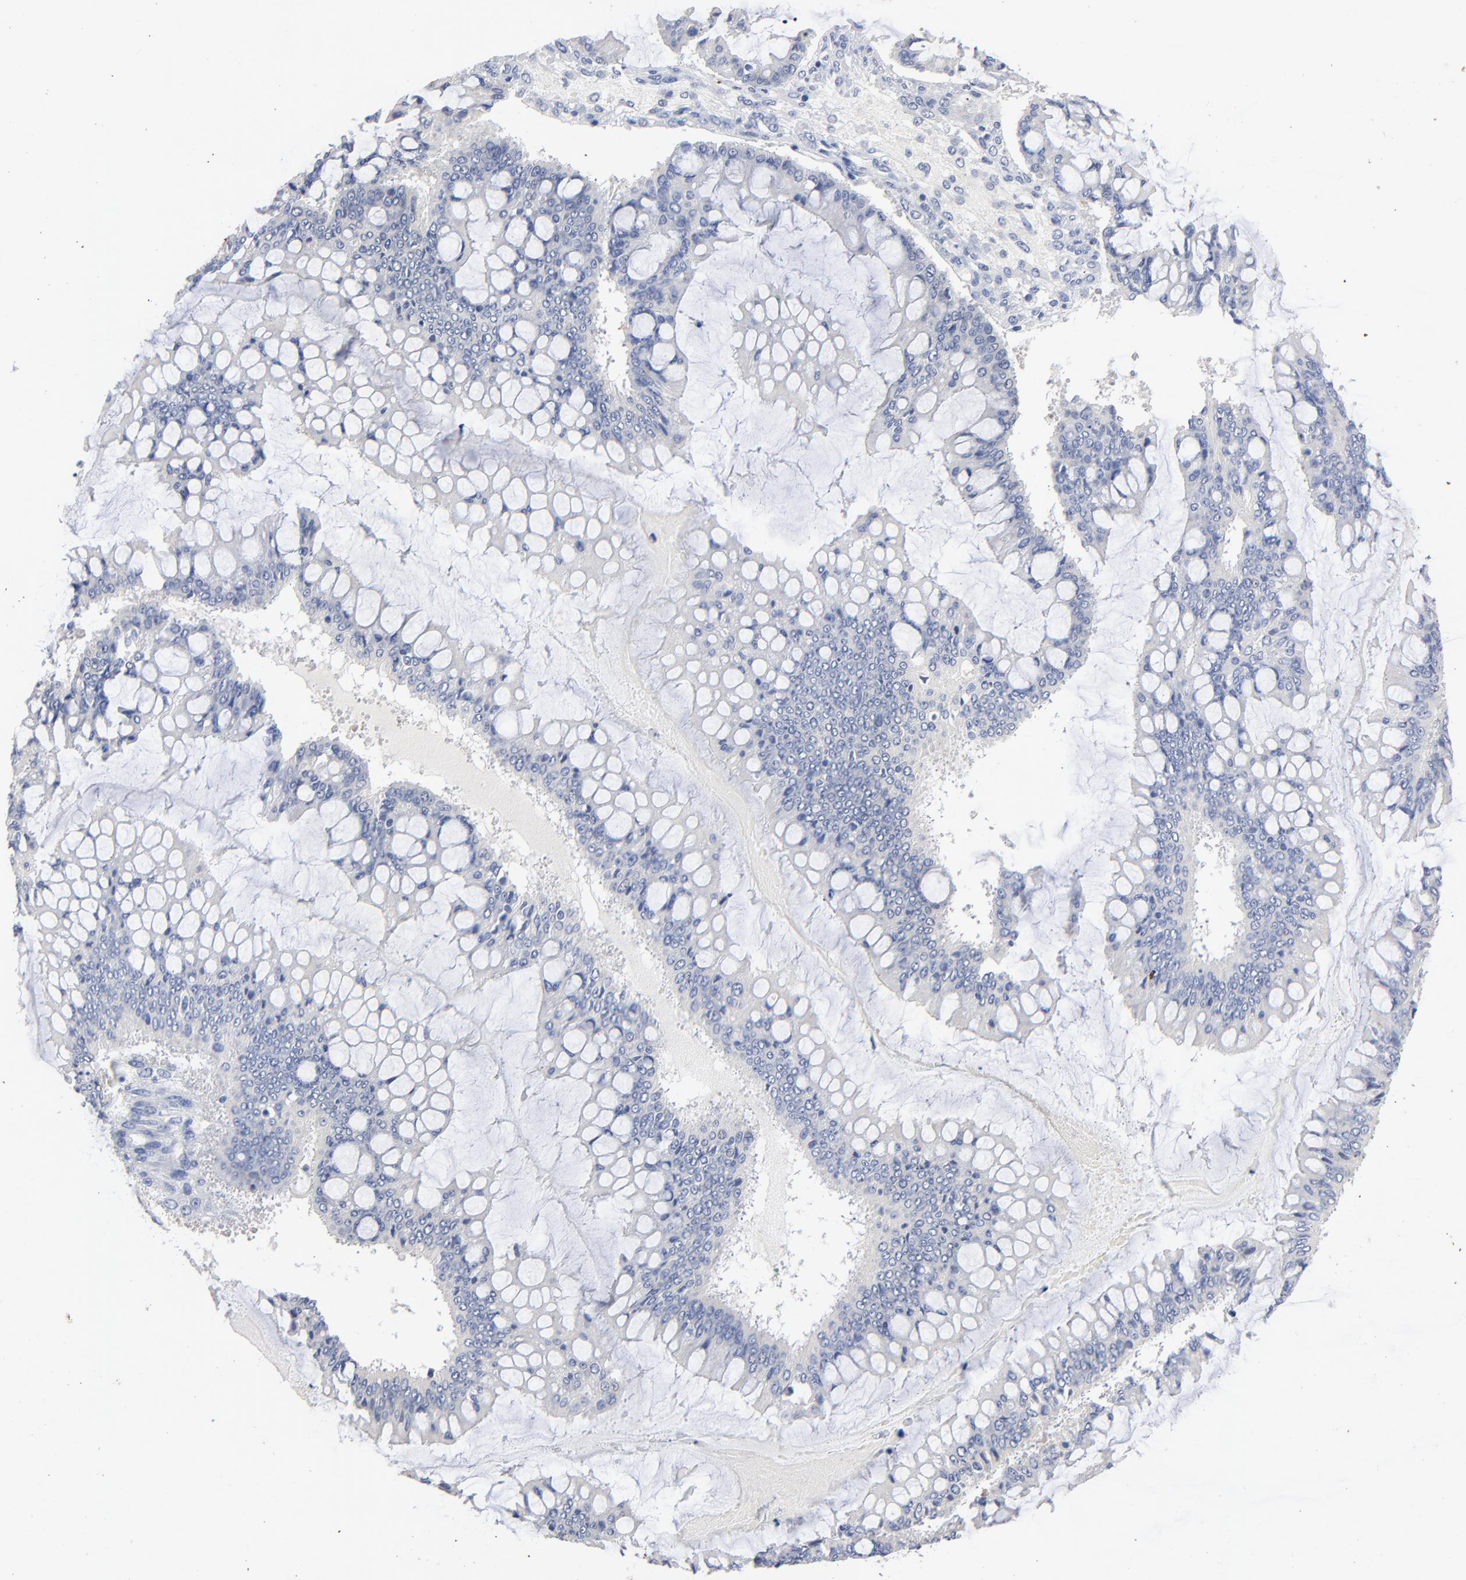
{"staining": {"intensity": "negative", "quantity": "none", "location": "none"}, "tissue": "ovarian cancer", "cell_type": "Tumor cells", "image_type": "cancer", "snomed": [{"axis": "morphology", "description": "Cystadenocarcinoma, mucinous, NOS"}, {"axis": "topography", "description": "Ovary"}], "caption": "IHC histopathology image of ovarian mucinous cystadenocarcinoma stained for a protein (brown), which shows no expression in tumor cells.", "gene": "AADAC", "patient": {"sex": "female", "age": 73}}